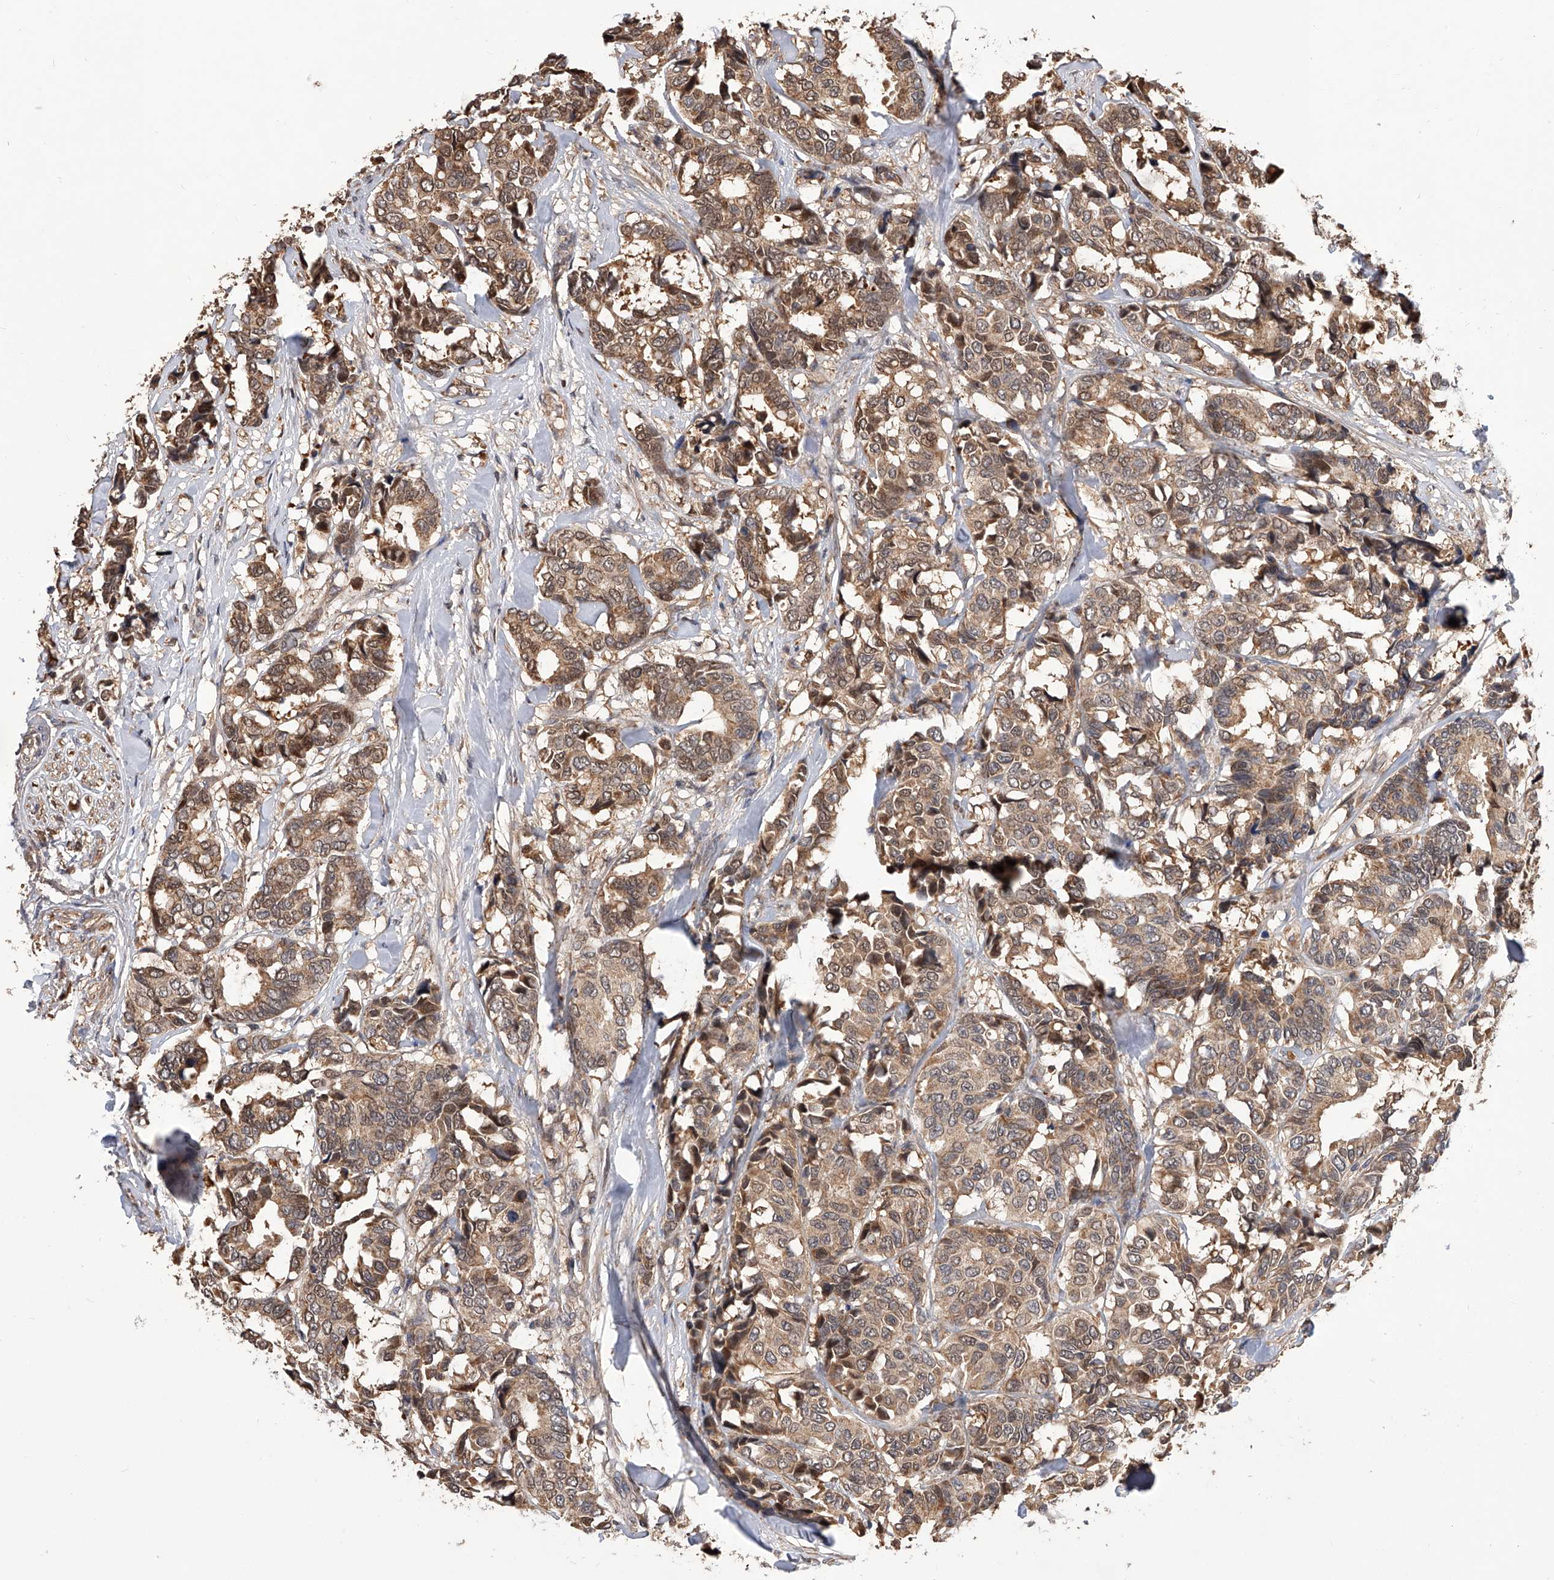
{"staining": {"intensity": "moderate", "quantity": ">75%", "location": "cytoplasmic/membranous,nuclear"}, "tissue": "breast cancer", "cell_type": "Tumor cells", "image_type": "cancer", "snomed": [{"axis": "morphology", "description": "Duct carcinoma"}, {"axis": "topography", "description": "Breast"}], "caption": "Immunohistochemical staining of human breast cancer demonstrates medium levels of moderate cytoplasmic/membranous and nuclear protein positivity in approximately >75% of tumor cells.", "gene": "GMDS", "patient": {"sex": "female", "age": 87}}